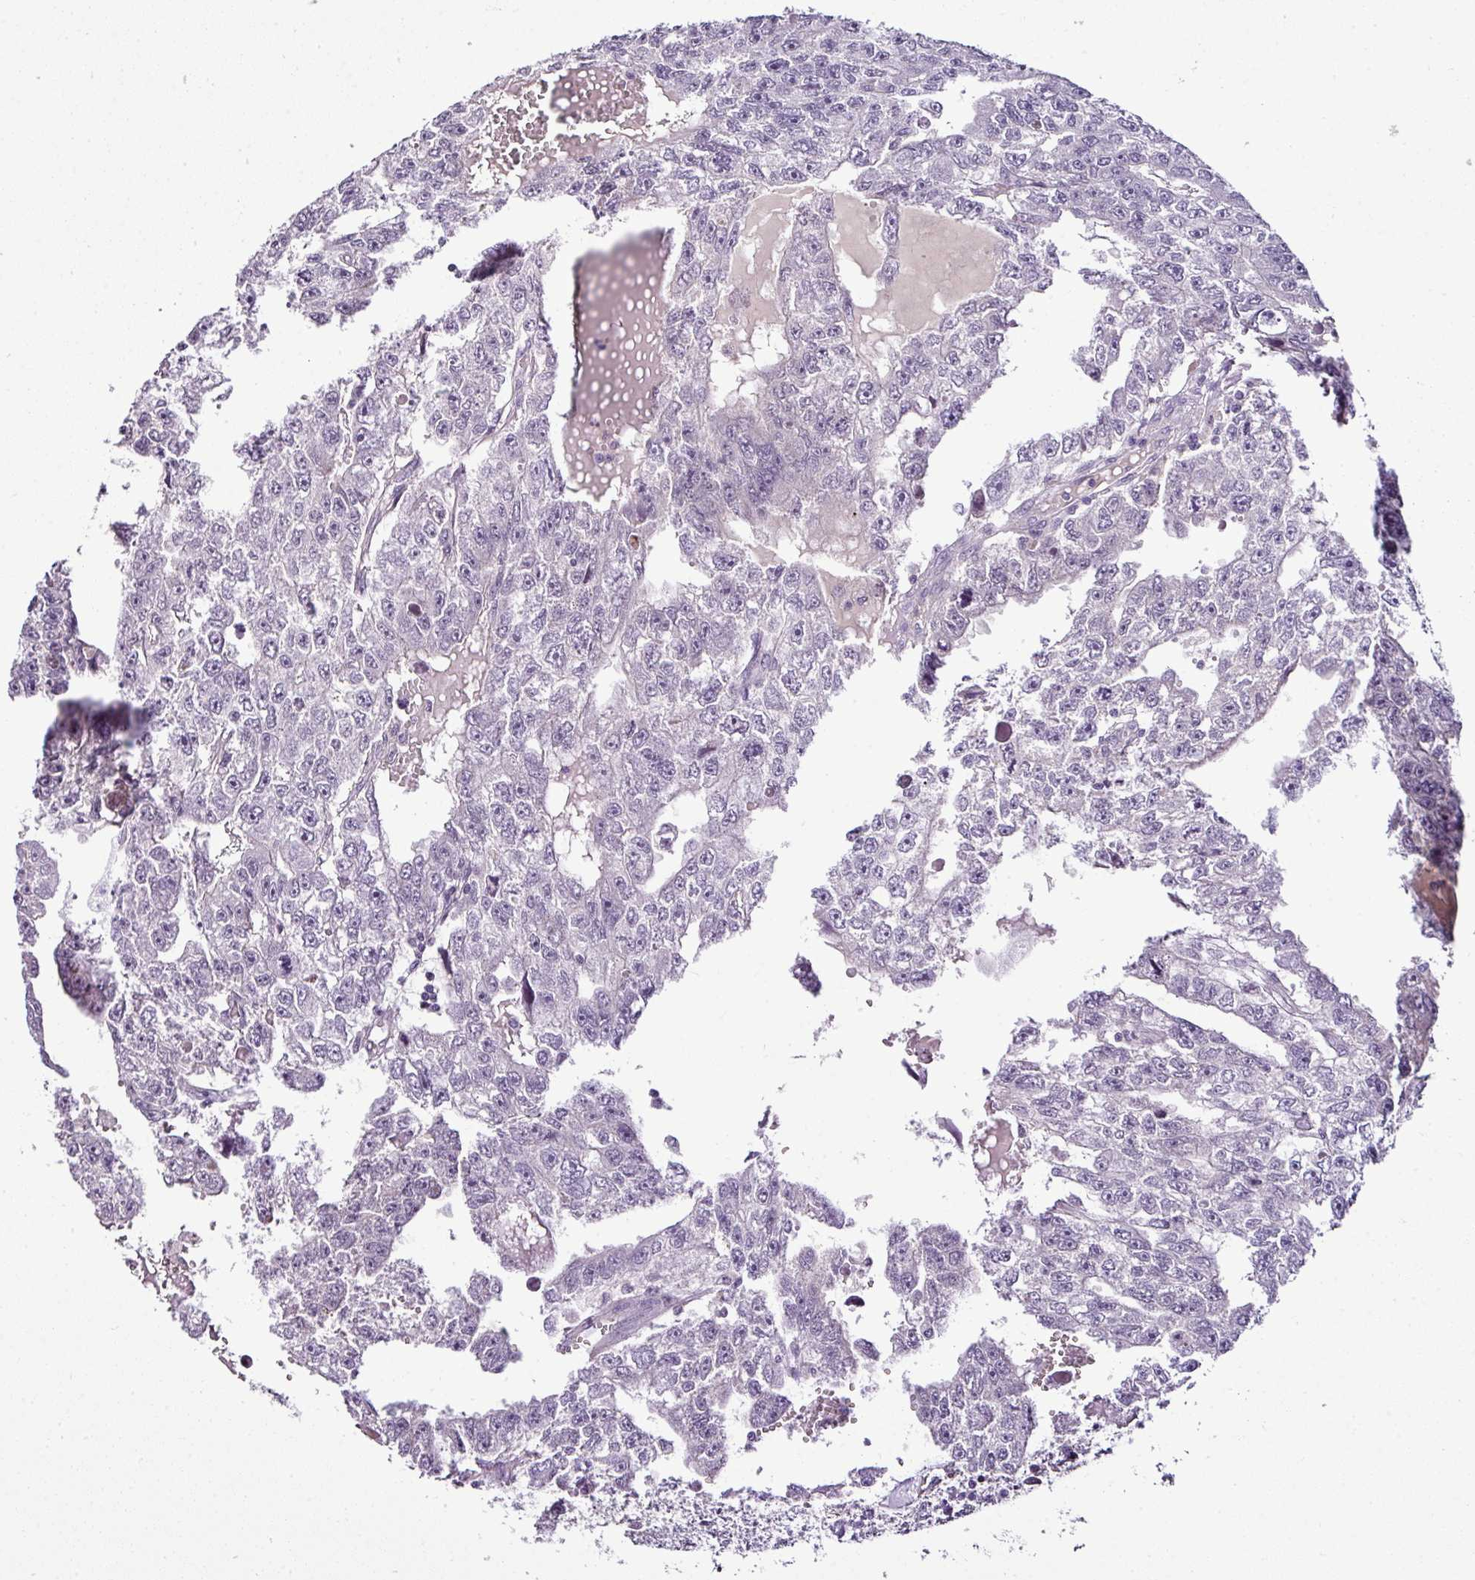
{"staining": {"intensity": "negative", "quantity": "none", "location": "none"}, "tissue": "testis cancer", "cell_type": "Tumor cells", "image_type": "cancer", "snomed": [{"axis": "morphology", "description": "Carcinoma, Embryonal, NOS"}, {"axis": "topography", "description": "Testis"}], "caption": "Testis cancer (embryonal carcinoma) was stained to show a protein in brown. There is no significant expression in tumor cells.", "gene": "TEX30", "patient": {"sex": "male", "age": 20}}